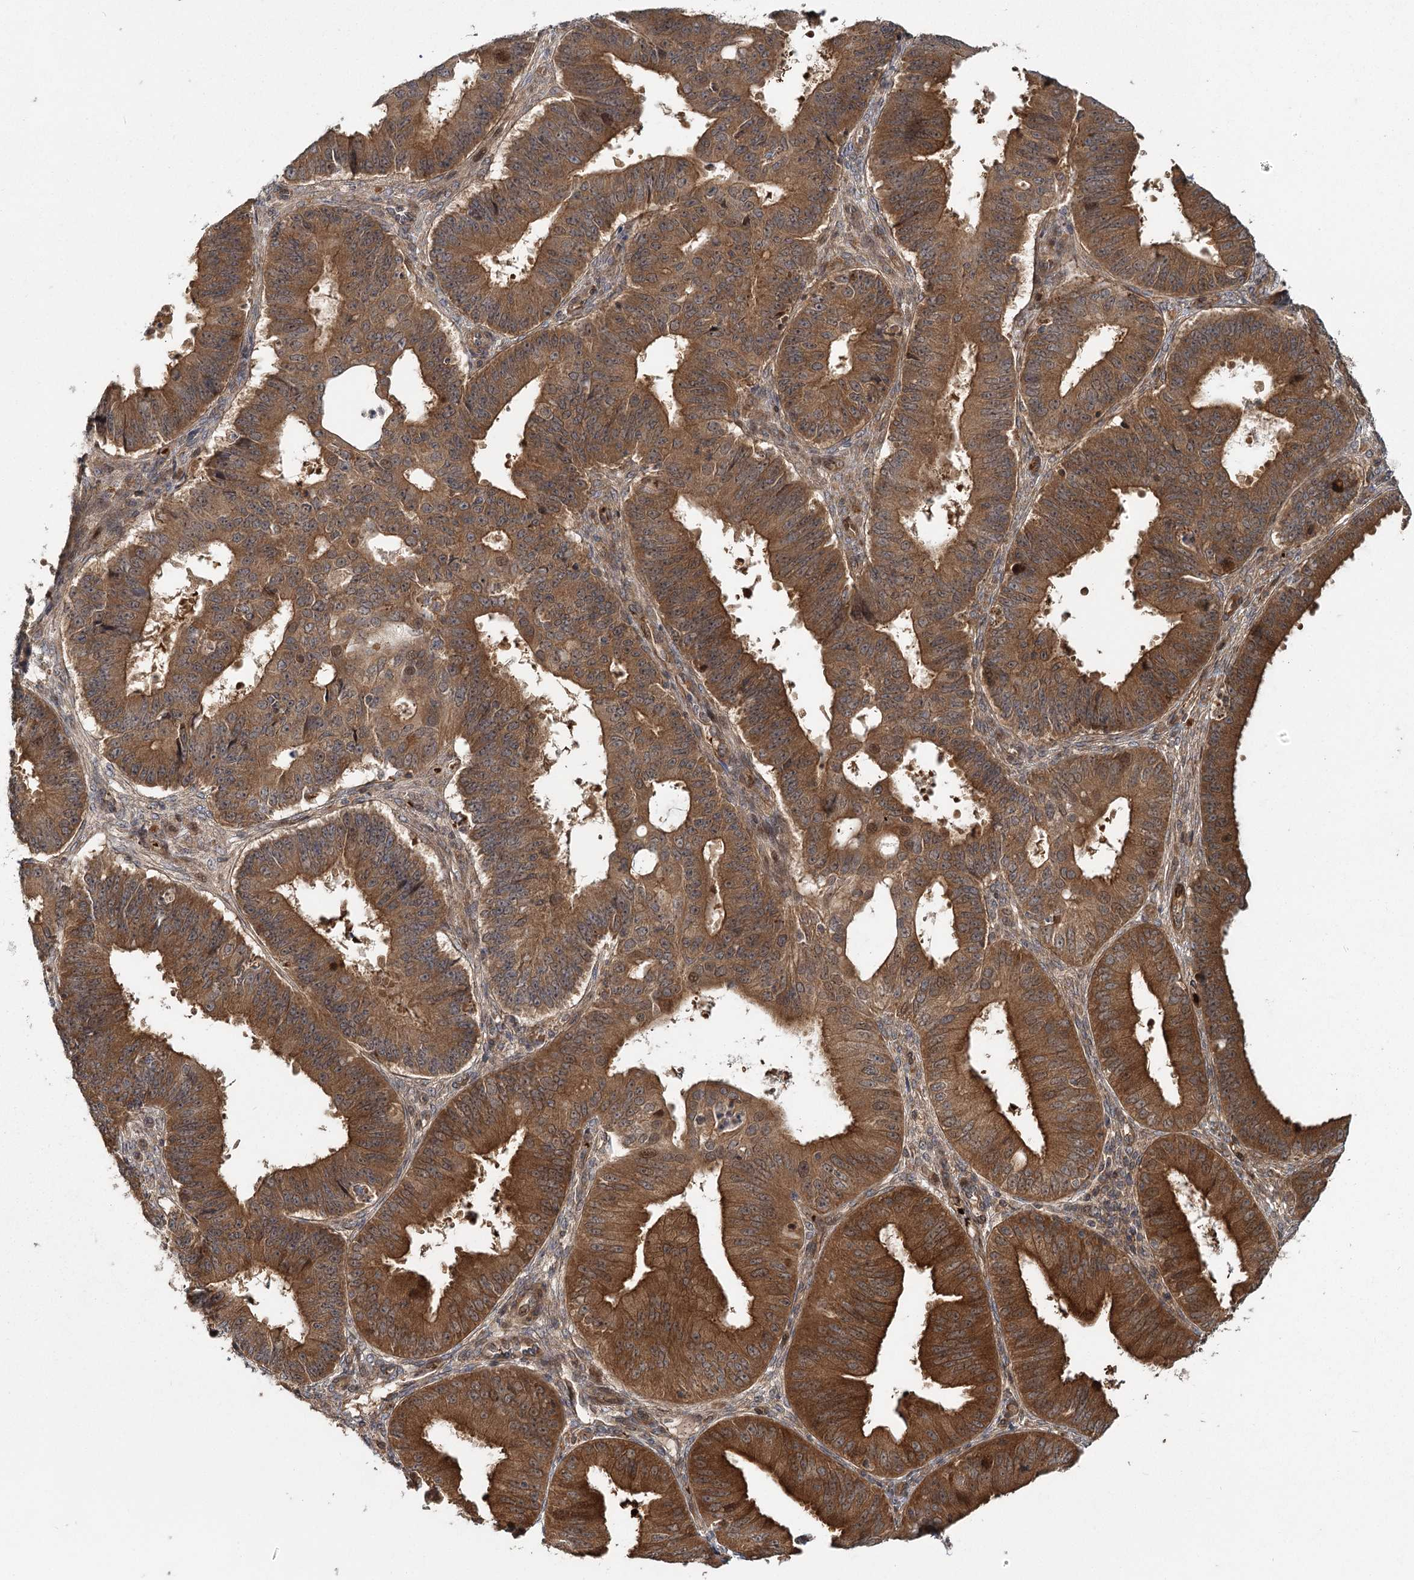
{"staining": {"intensity": "strong", "quantity": ">75%", "location": "cytoplasmic/membranous"}, "tissue": "ovarian cancer", "cell_type": "Tumor cells", "image_type": "cancer", "snomed": [{"axis": "morphology", "description": "Carcinoma, endometroid"}, {"axis": "topography", "description": "Appendix"}, {"axis": "topography", "description": "Ovary"}], "caption": "Ovarian cancer stained for a protein reveals strong cytoplasmic/membranous positivity in tumor cells.", "gene": "RAPGEF6", "patient": {"sex": "female", "age": 42}}